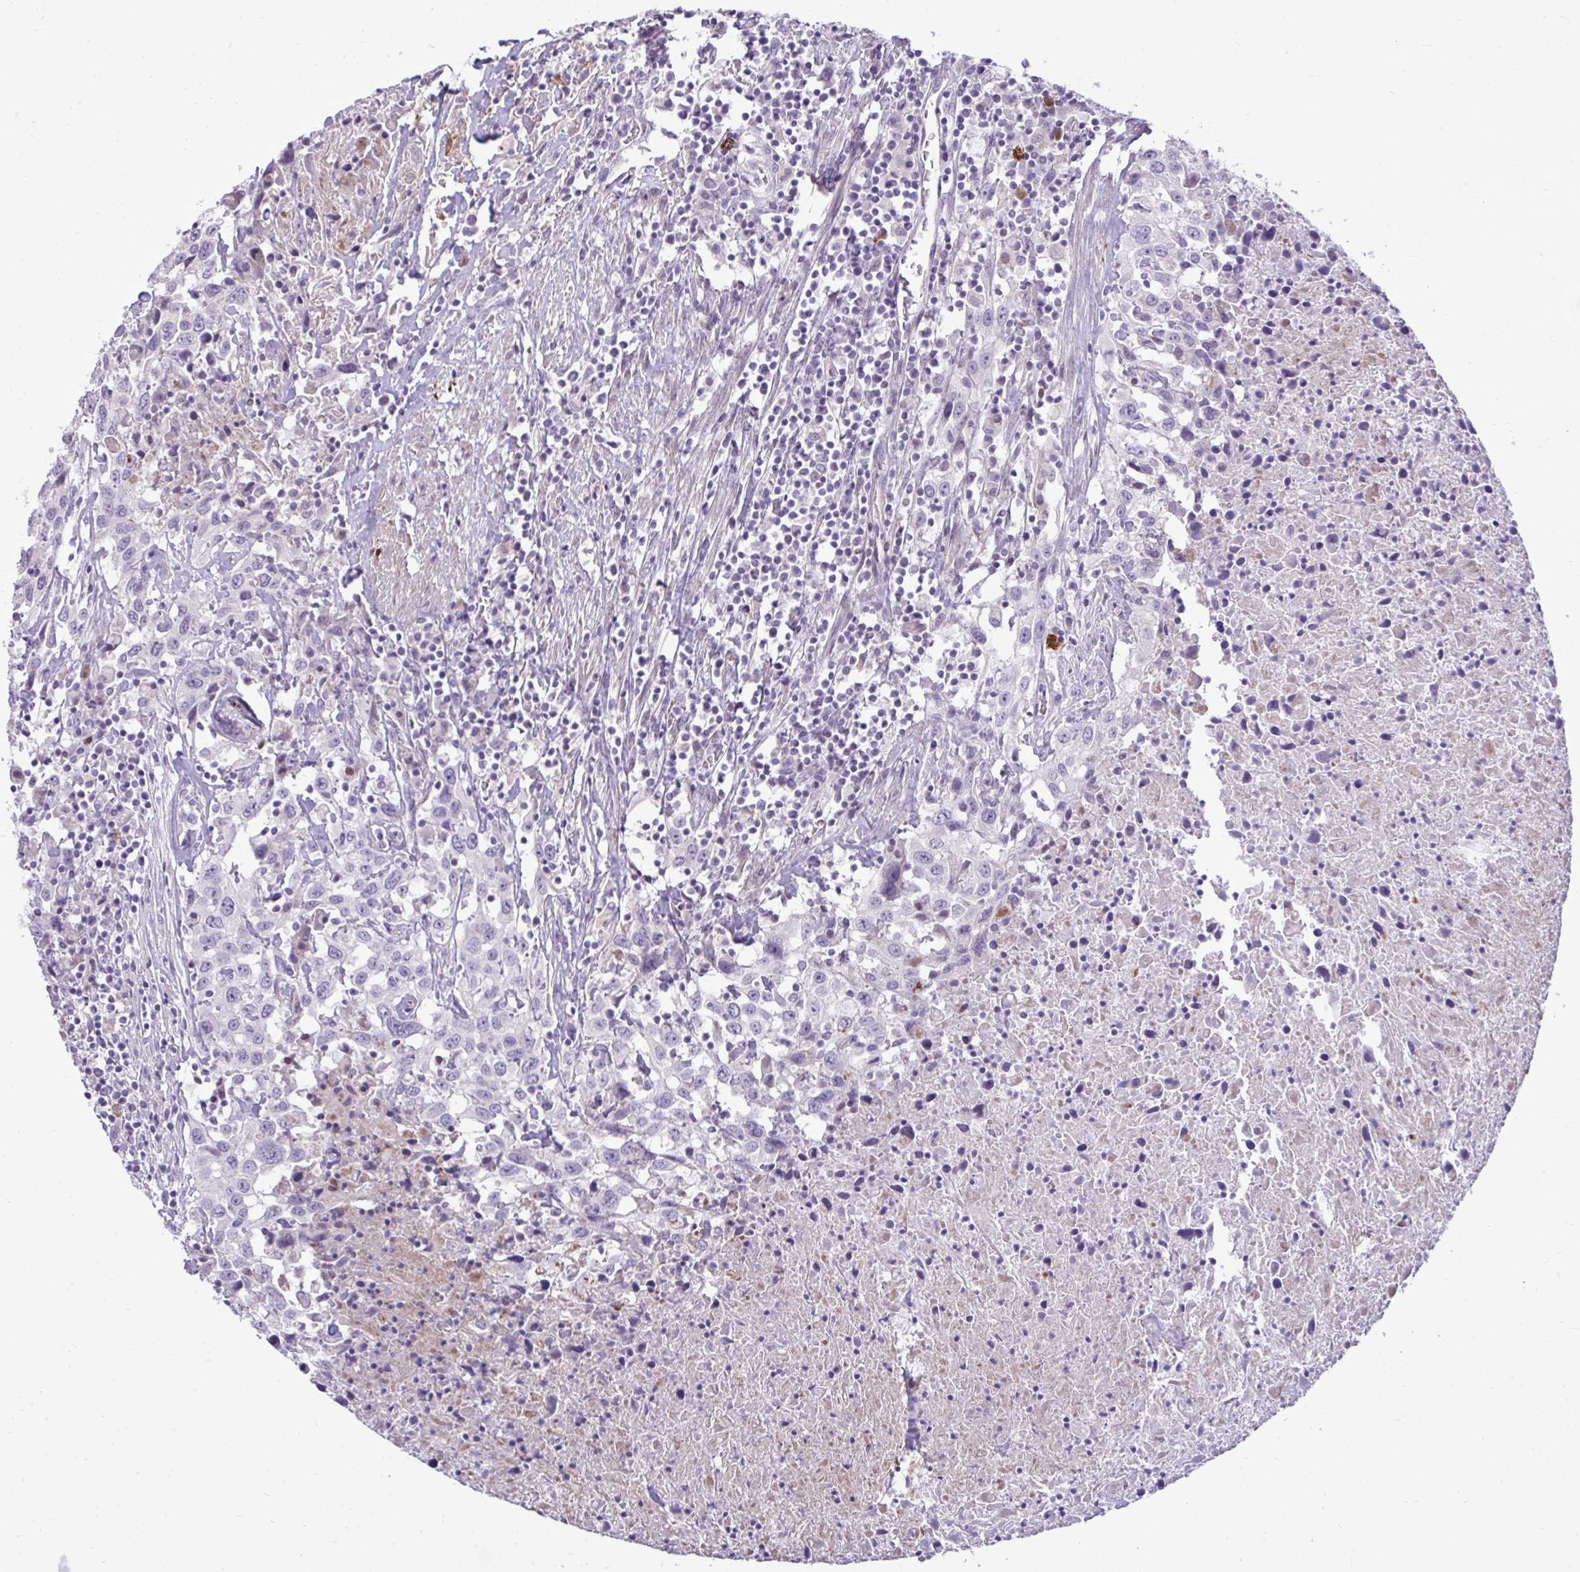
{"staining": {"intensity": "negative", "quantity": "none", "location": "none"}, "tissue": "urothelial cancer", "cell_type": "Tumor cells", "image_type": "cancer", "snomed": [{"axis": "morphology", "description": "Urothelial carcinoma, High grade"}, {"axis": "topography", "description": "Urinary bladder"}], "caption": "A high-resolution micrograph shows immunohistochemistry (IHC) staining of urothelial cancer, which demonstrates no significant expression in tumor cells.", "gene": "SPAG1", "patient": {"sex": "male", "age": 61}}